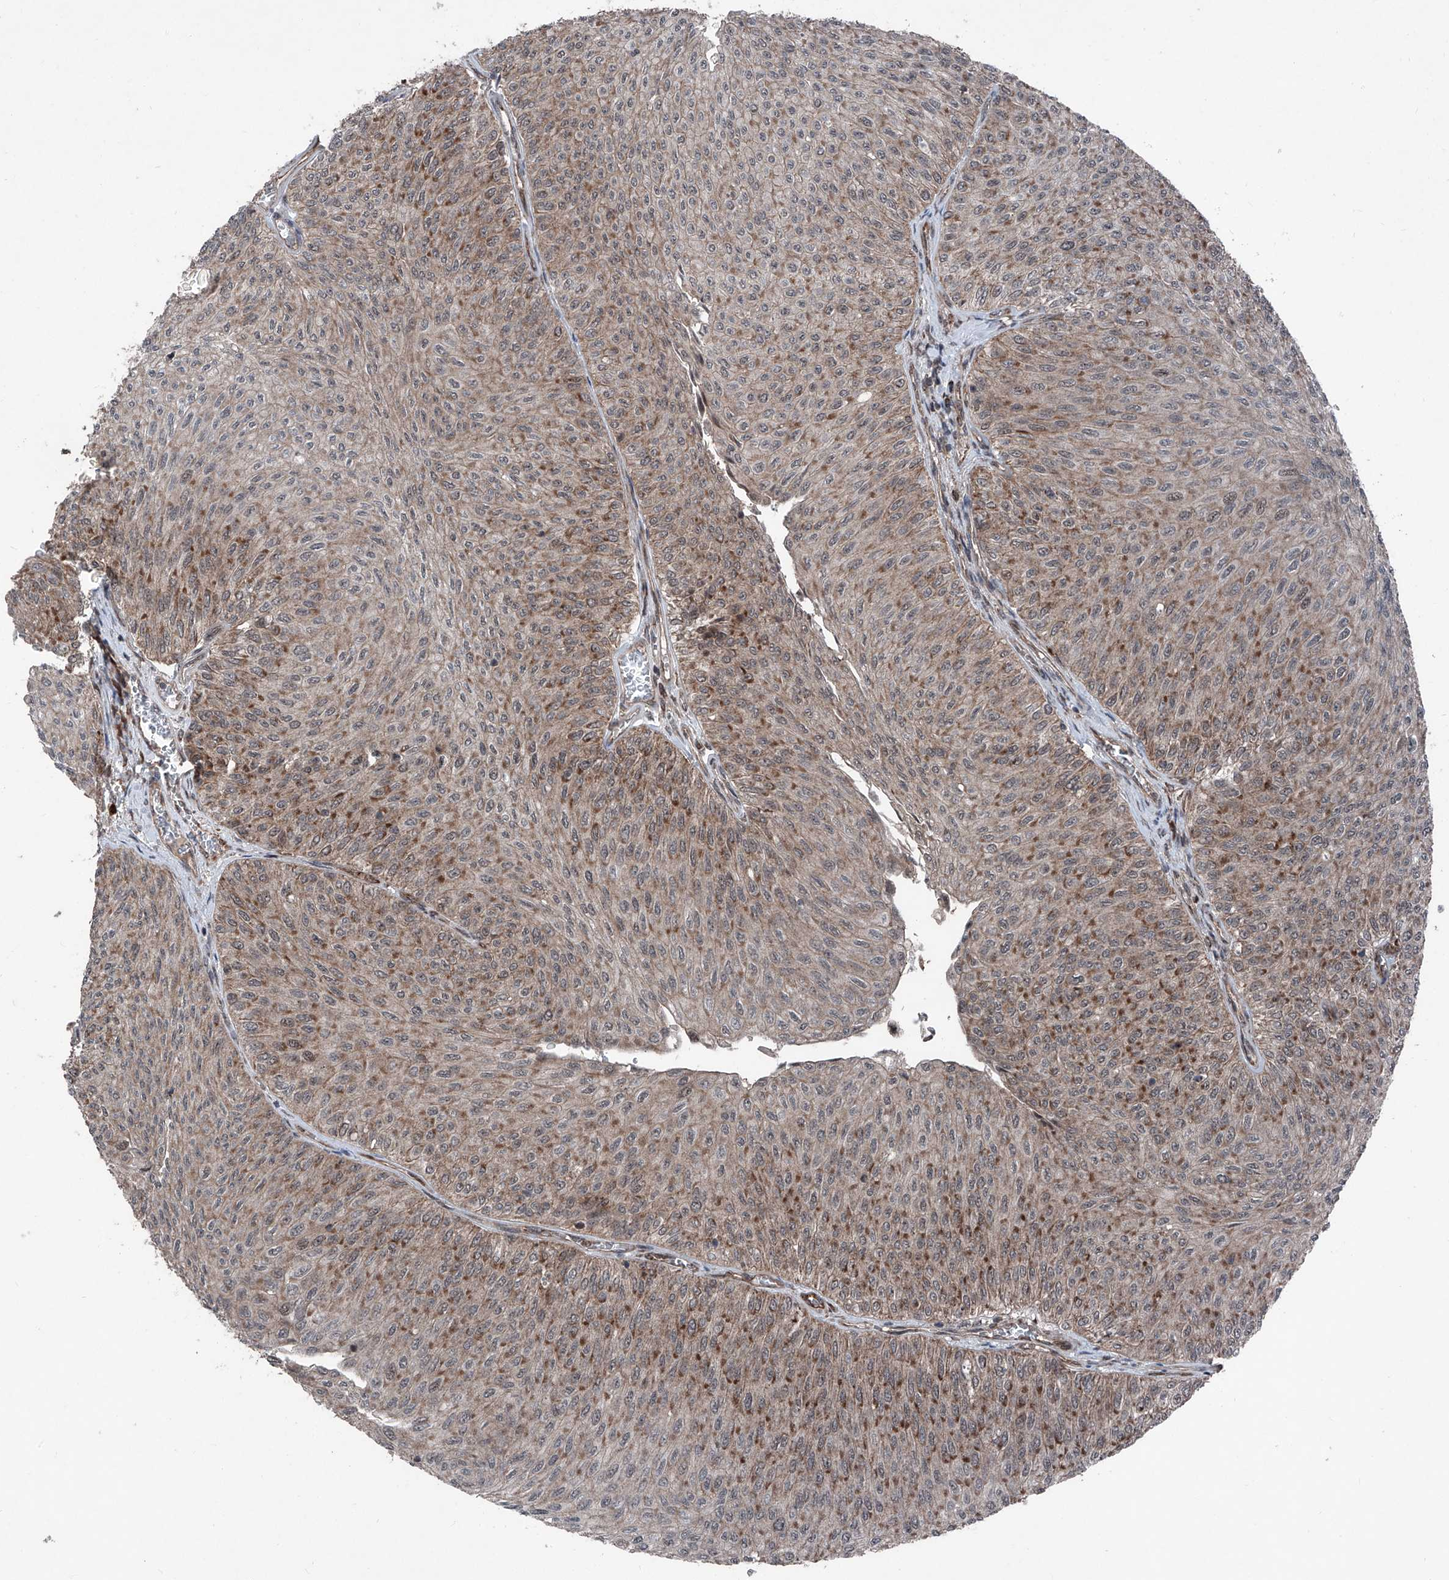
{"staining": {"intensity": "strong", "quantity": "25%-75%", "location": "cytoplasmic/membranous"}, "tissue": "urothelial cancer", "cell_type": "Tumor cells", "image_type": "cancer", "snomed": [{"axis": "morphology", "description": "Urothelial carcinoma, Low grade"}, {"axis": "topography", "description": "Urinary bladder"}], "caption": "Human urothelial cancer stained for a protein (brown) reveals strong cytoplasmic/membranous positive staining in approximately 25%-75% of tumor cells.", "gene": "COA7", "patient": {"sex": "male", "age": 78}}